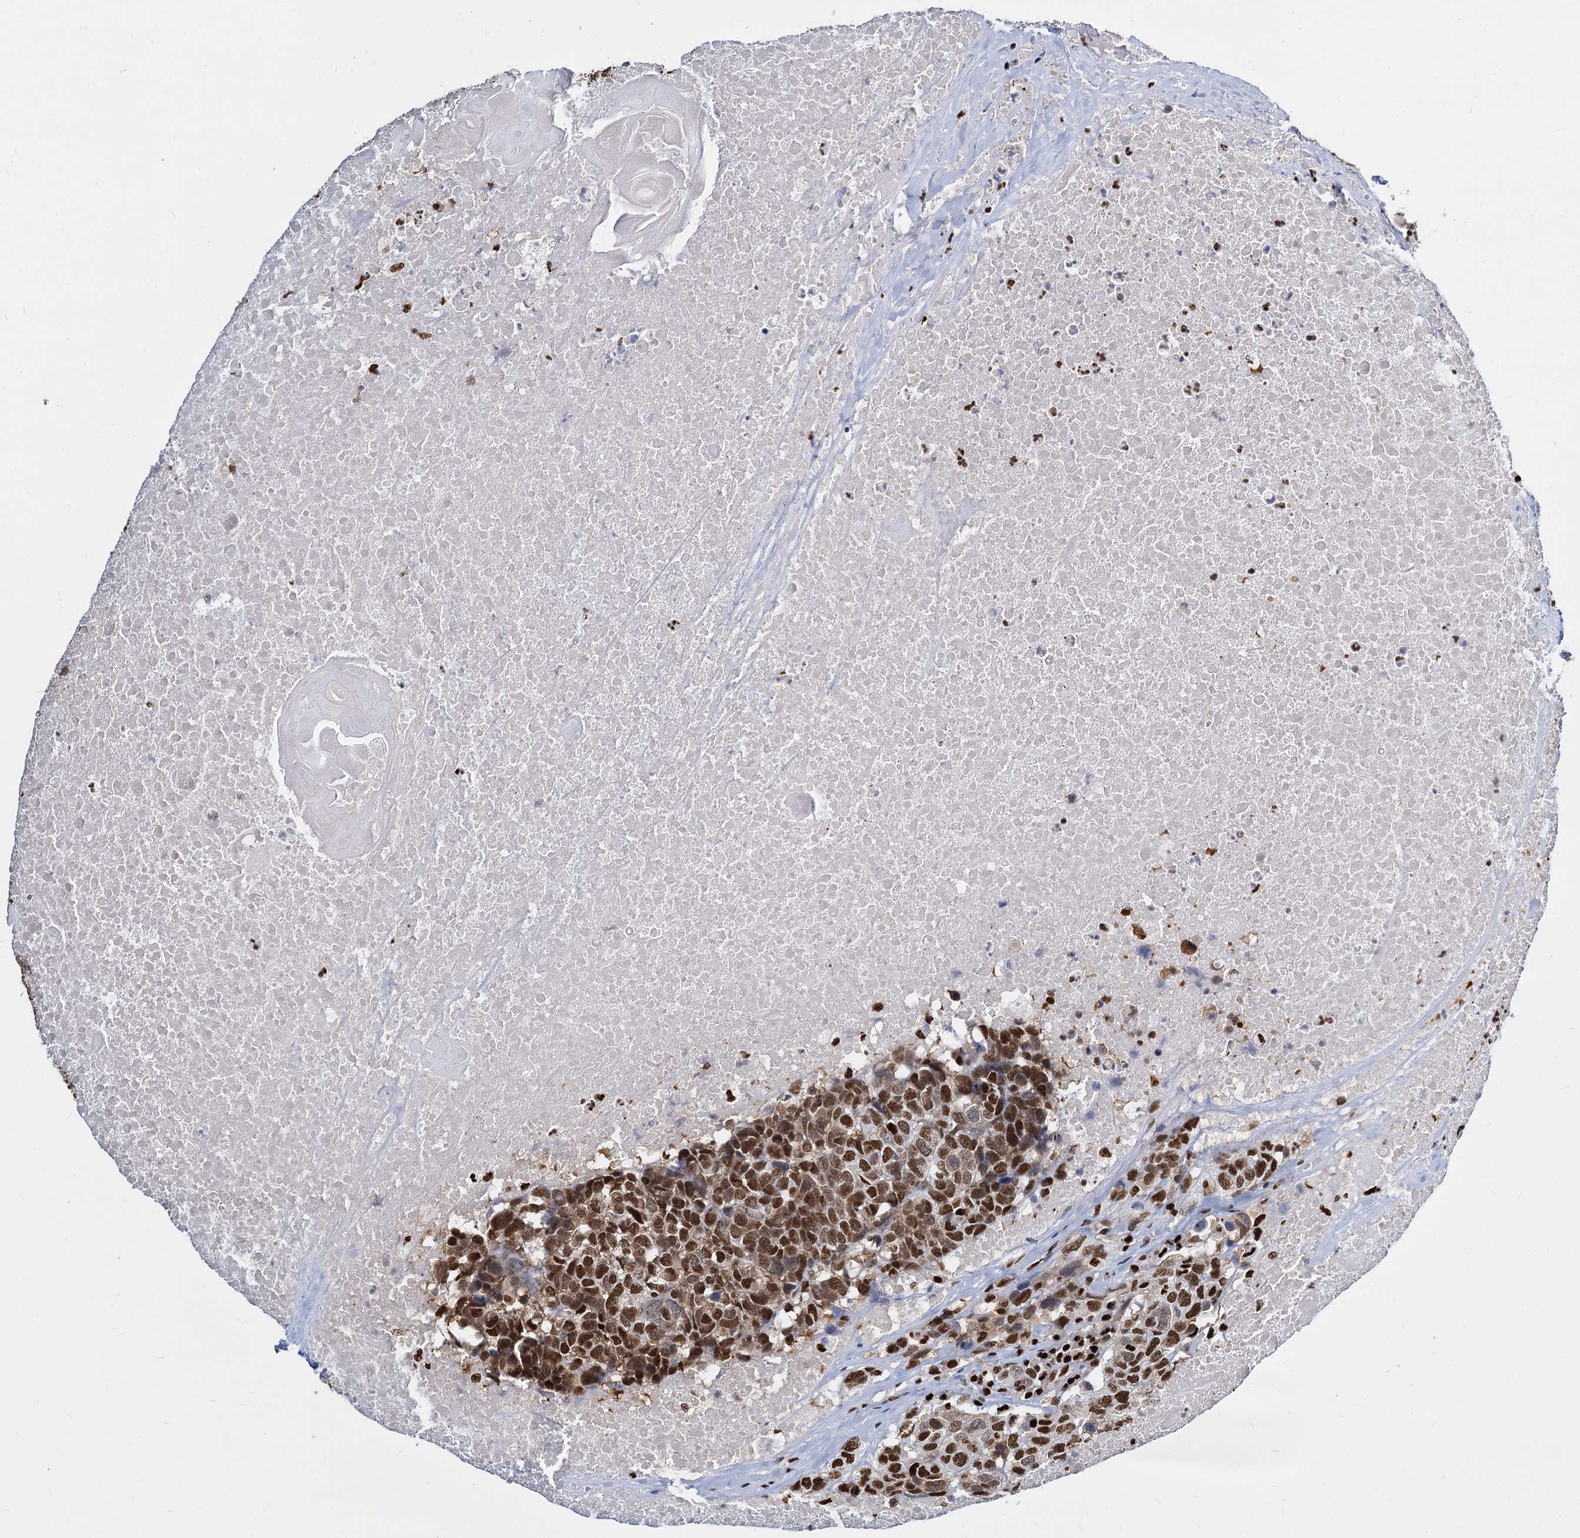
{"staining": {"intensity": "strong", "quantity": ">75%", "location": "nuclear"}, "tissue": "head and neck cancer", "cell_type": "Tumor cells", "image_type": "cancer", "snomed": [{"axis": "morphology", "description": "Squamous cell carcinoma, NOS"}, {"axis": "topography", "description": "Head-Neck"}], "caption": "A histopathology image showing strong nuclear staining in approximately >75% of tumor cells in head and neck squamous cell carcinoma, as visualized by brown immunohistochemical staining.", "gene": "DCPS", "patient": {"sex": "male", "age": 66}}